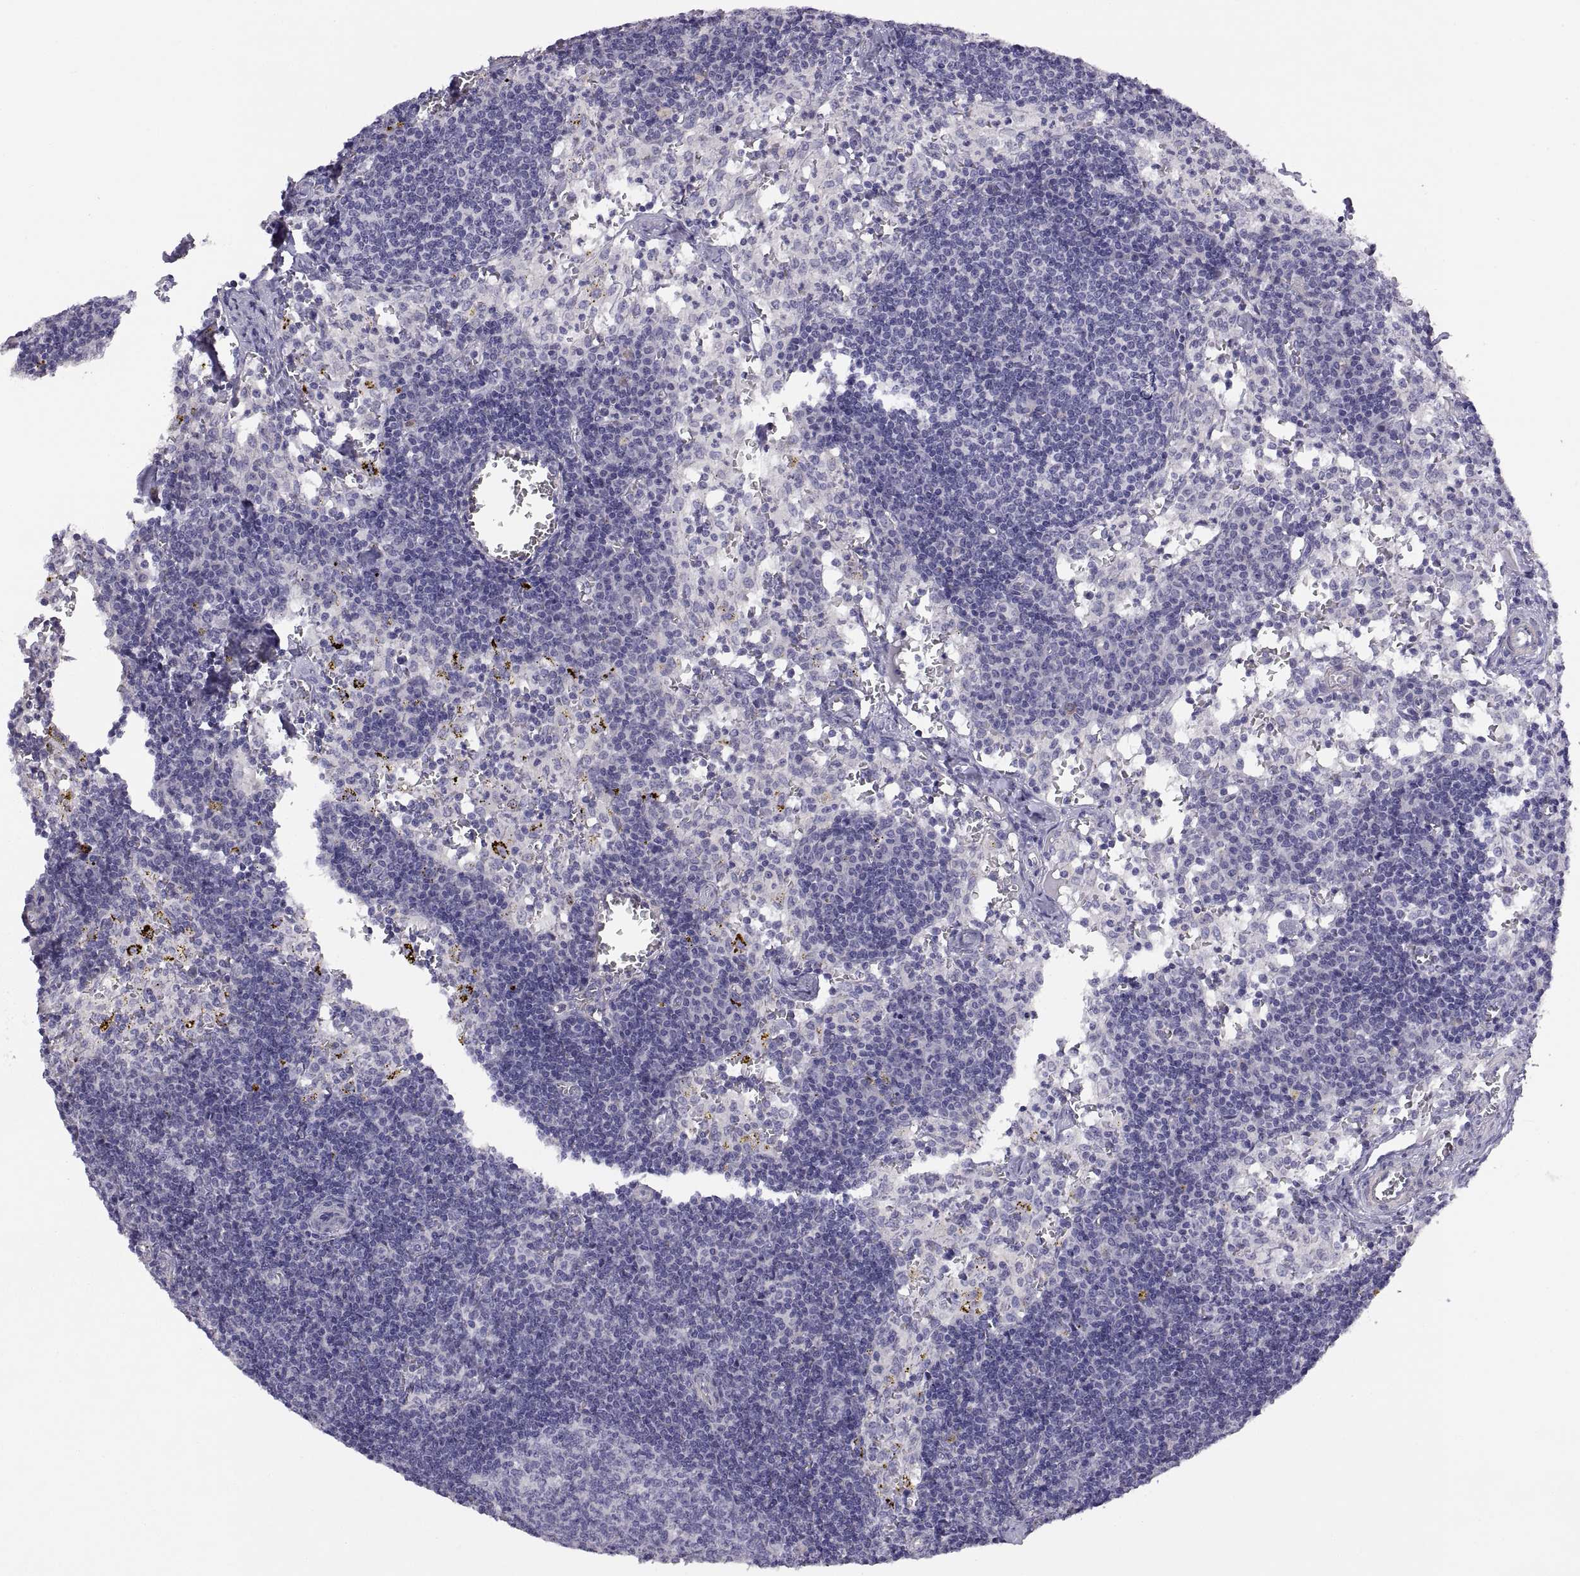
{"staining": {"intensity": "negative", "quantity": "none", "location": "none"}, "tissue": "lymph node", "cell_type": "Germinal center cells", "image_type": "normal", "snomed": [{"axis": "morphology", "description": "Normal tissue, NOS"}, {"axis": "topography", "description": "Lymph node"}], "caption": "DAB immunohistochemical staining of benign human lymph node reveals no significant positivity in germinal center cells.", "gene": "STRC", "patient": {"sex": "female", "age": 52}}